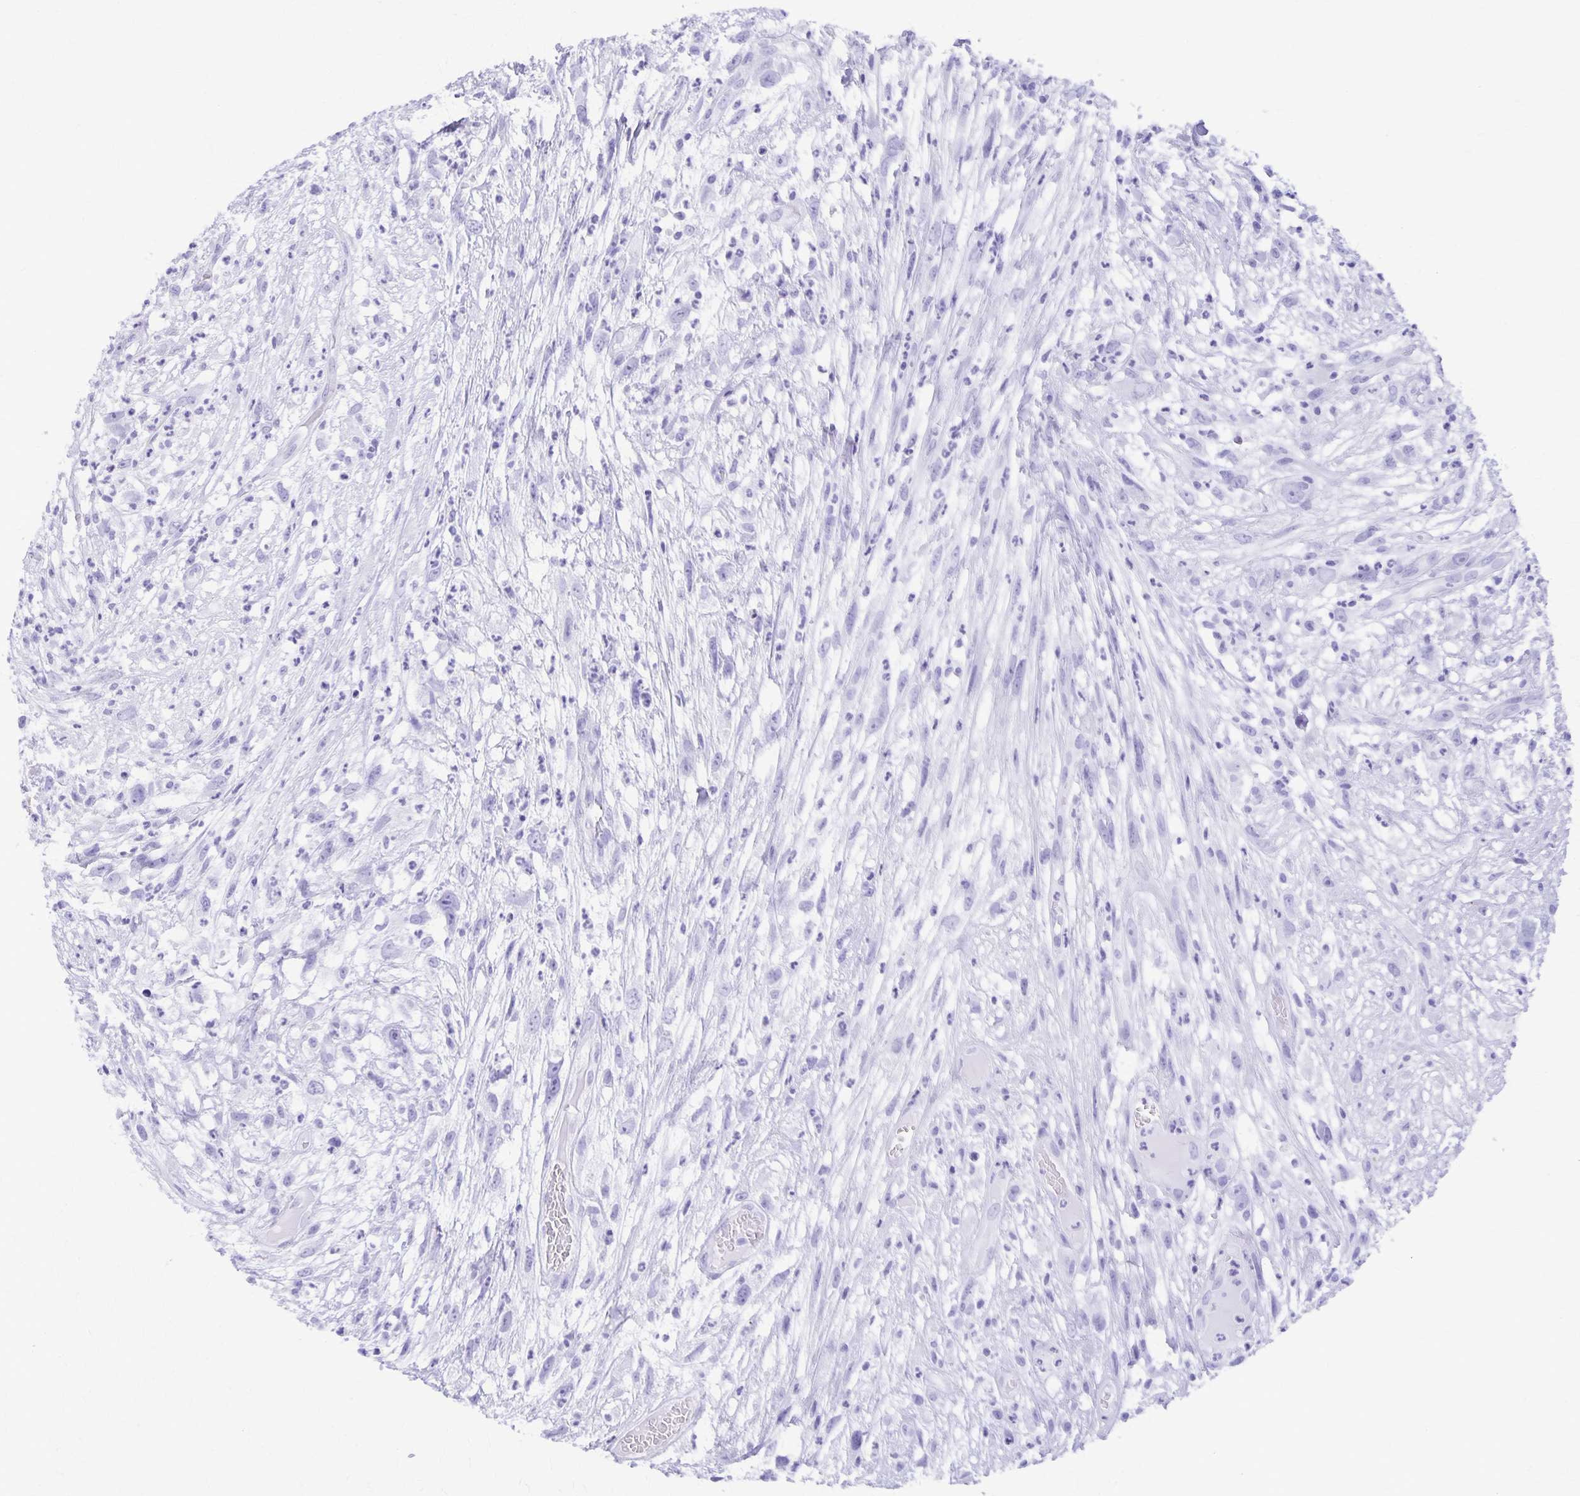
{"staining": {"intensity": "negative", "quantity": "none", "location": "none"}, "tissue": "head and neck cancer", "cell_type": "Tumor cells", "image_type": "cancer", "snomed": [{"axis": "morphology", "description": "Squamous cell carcinoma, NOS"}, {"axis": "topography", "description": "Head-Neck"}], "caption": "DAB (3,3'-diaminobenzidine) immunohistochemical staining of head and neck cancer (squamous cell carcinoma) exhibits no significant expression in tumor cells.", "gene": "DEFA5", "patient": {"sex": "male", "age": 65}}